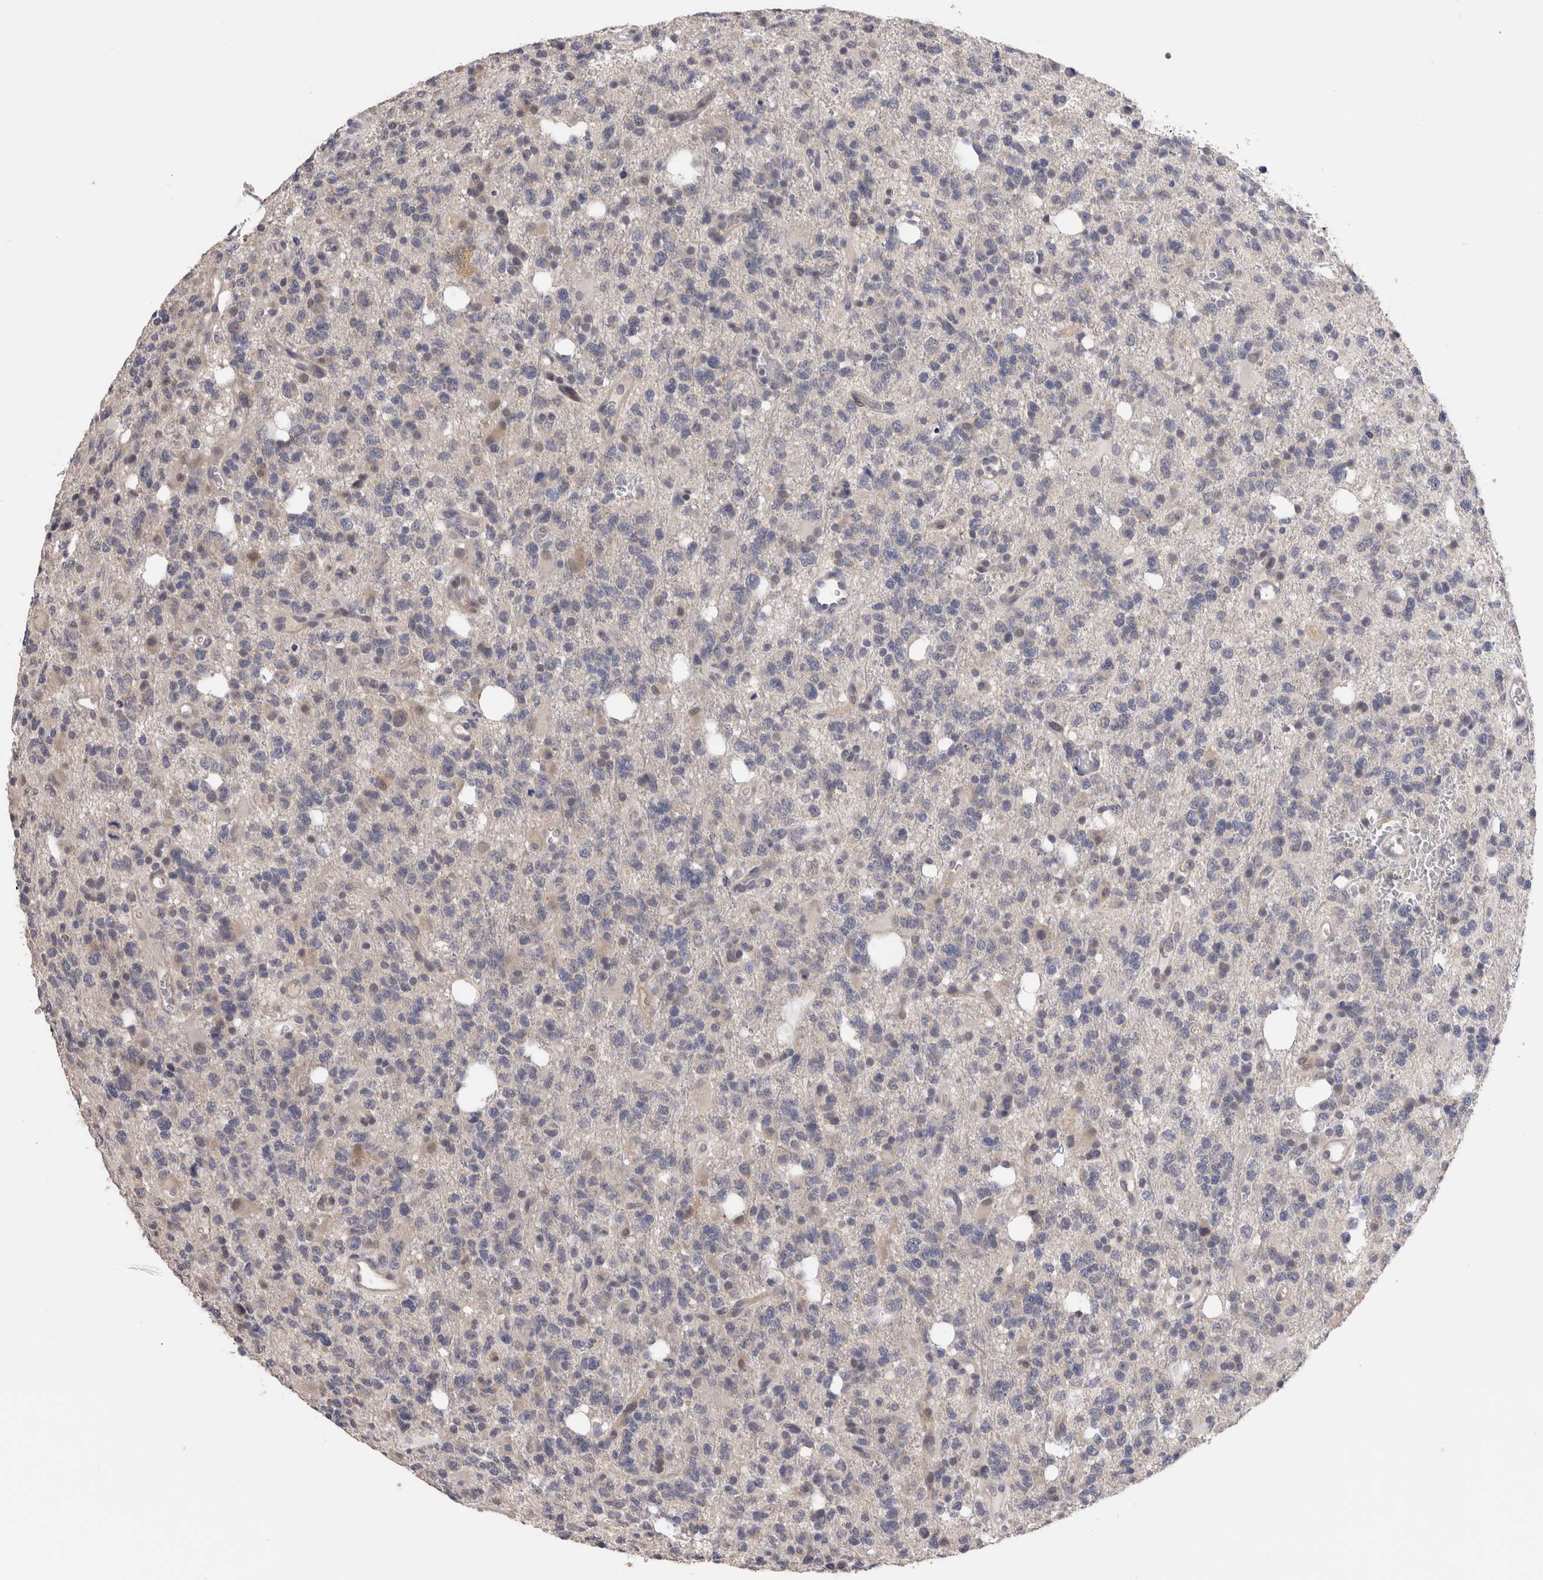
{"staining": {"intensity": "weak", "quantity": "<25%", "location": "cytoplasmic/membranous"}, "tissue": "glioma", "cell_type": "Tumor cells", "image_type": "cancer", "snomed": [{"axis": "morphology", "description": "Glioma, malignant, High grade"}, {"axis": "topography", "description": "Brain"}], "caption": "The histopathology image shows no significant positivity in tumor cells of glioma.", "gene": "CRYBG1", "patient": {"sex": "female", "age": 62}}